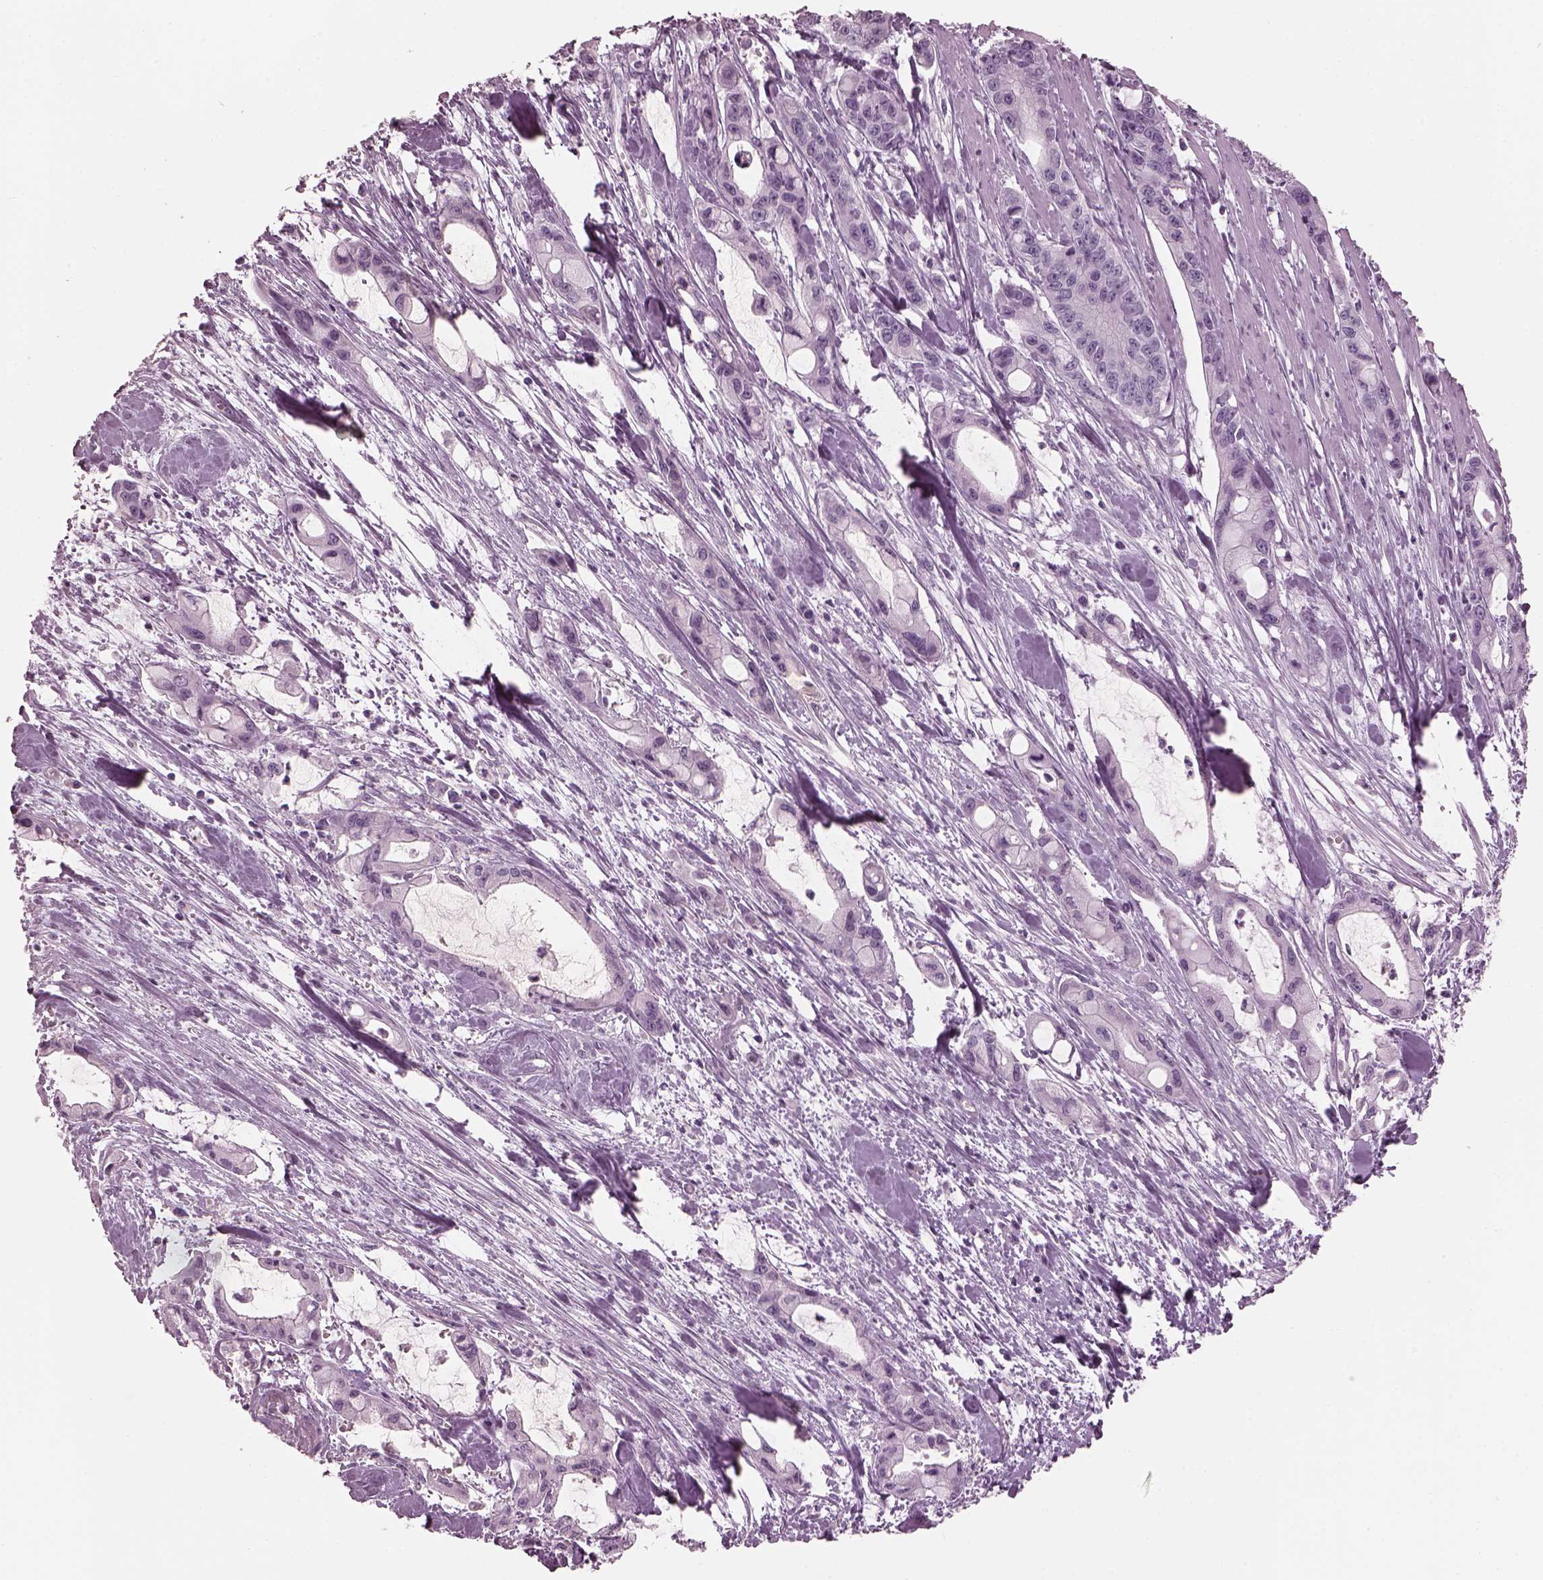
{"staining": {"intensity": "negative", "quantity": "none", "location": "none"}, "tissue": "pancreatic cancer", "cell_type": "Tumor cells", "image_type": "cancer", "snomed": [{"axis": "morphology", "description": "Adenocarcinoma, NOS"}, {"axis": "topography", "description": "Pancreas"}], "caption": "An immunohistochemistry histopathology image of pancreatic cancer is shown. There is no staining in tumor cells of pancreatic cancer.", "gene": "HYDIN", "patient": {"sex": "male", "age": 48}}